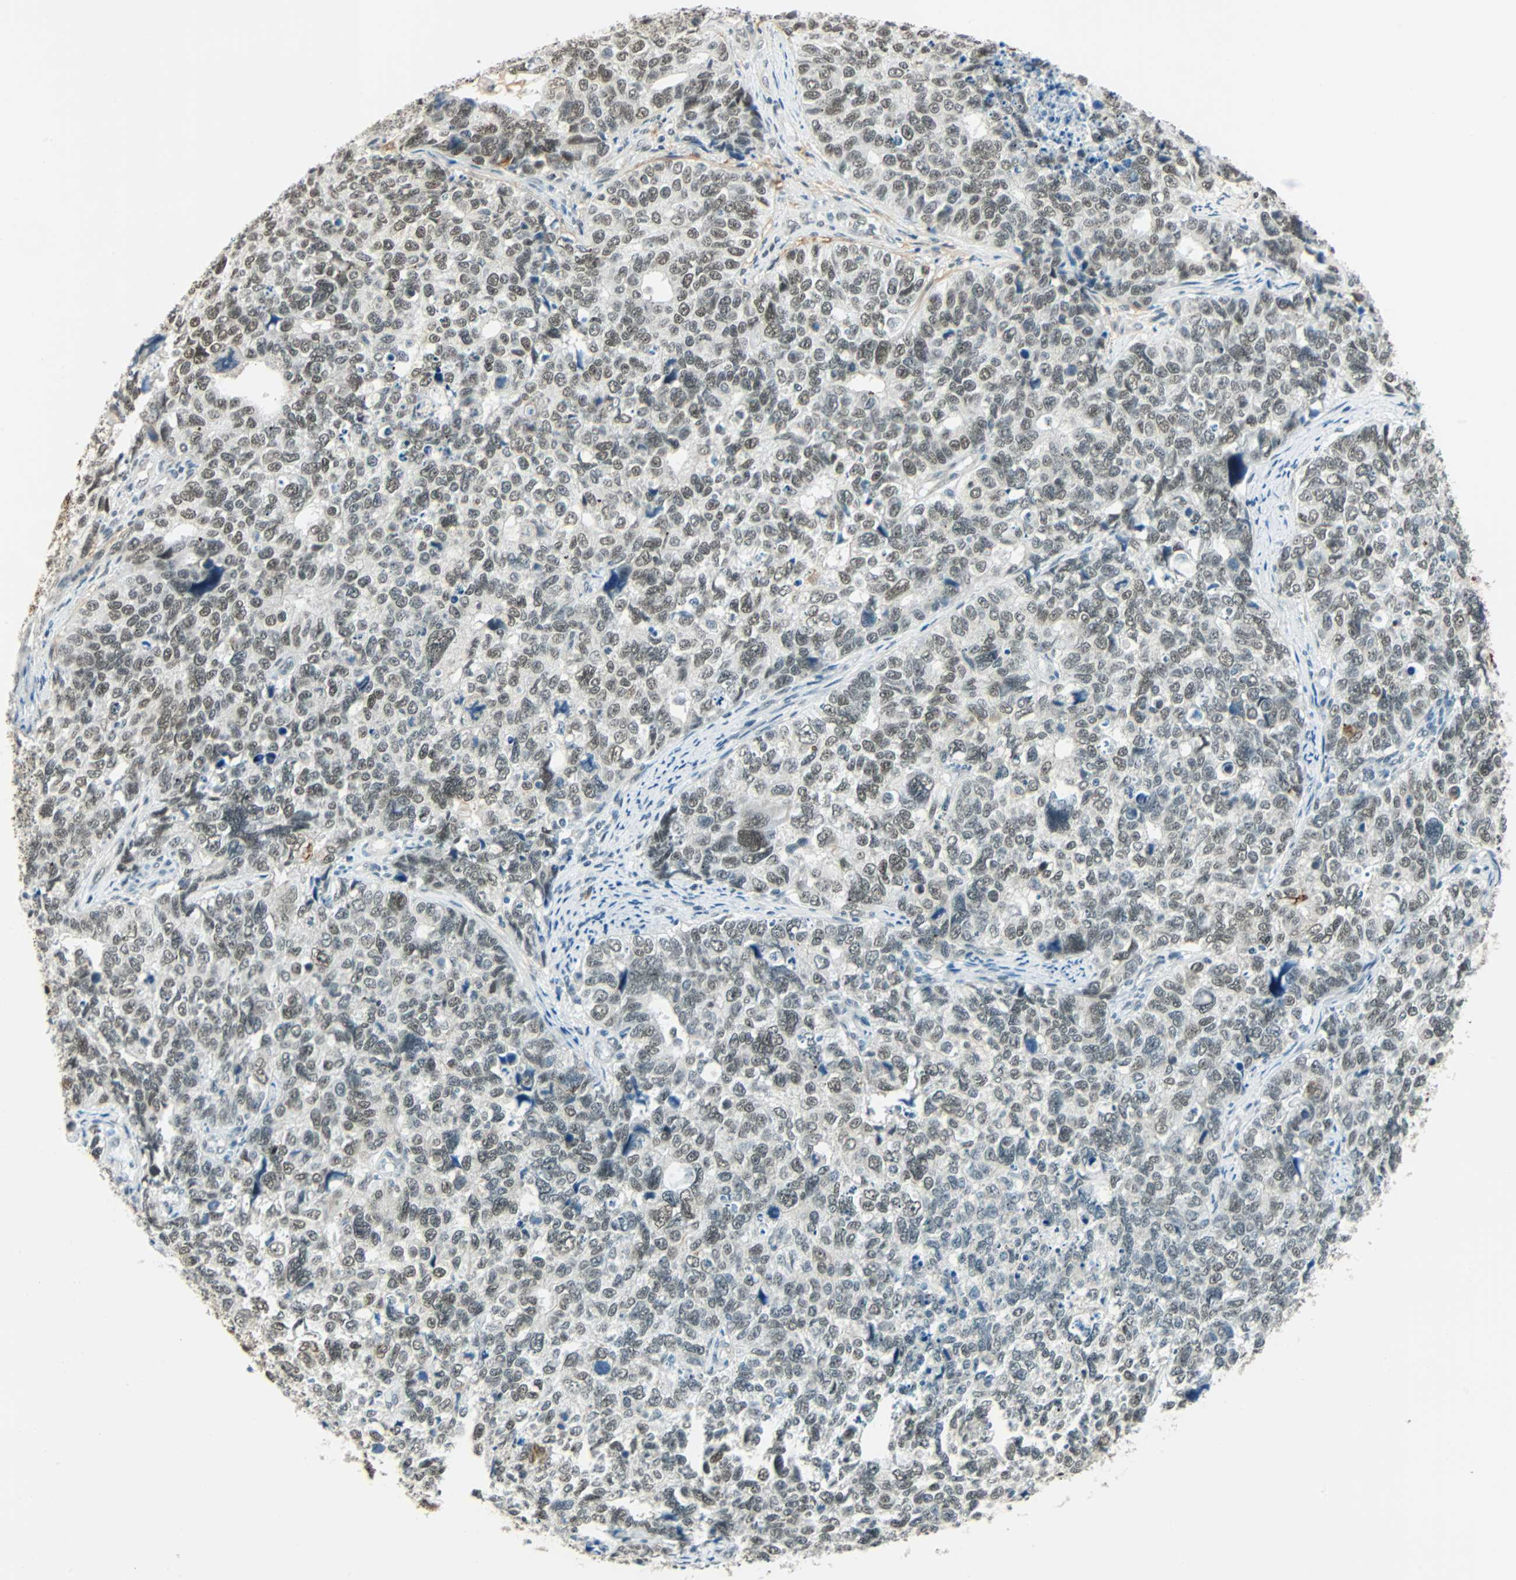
{"staining": {"intensity": "moderate", "quantity": ">75%", "location": "nuclear"}, "tissue": "cervical cancer", "cell_type": "Tumor cells", "image_type": "cancer", "snomed": [{"axis": "morphology", "description": "Squamous cell carcinoma, NOS"}, {"axis": "topography", "description": "Cervix"}], "caption": "Immunohistochemistry (IHC) histopathology image of neoplastic tissue: cervical cancer (squamous cell carcinoma) stained using immunohistochemistry shows medium levels of moderate protein expression localized specifically in the nuclear of tumor cells, appearing as a nuclear brown color.", "gene": "NELFE", "patient": {"sex": "female", "age": 63}}